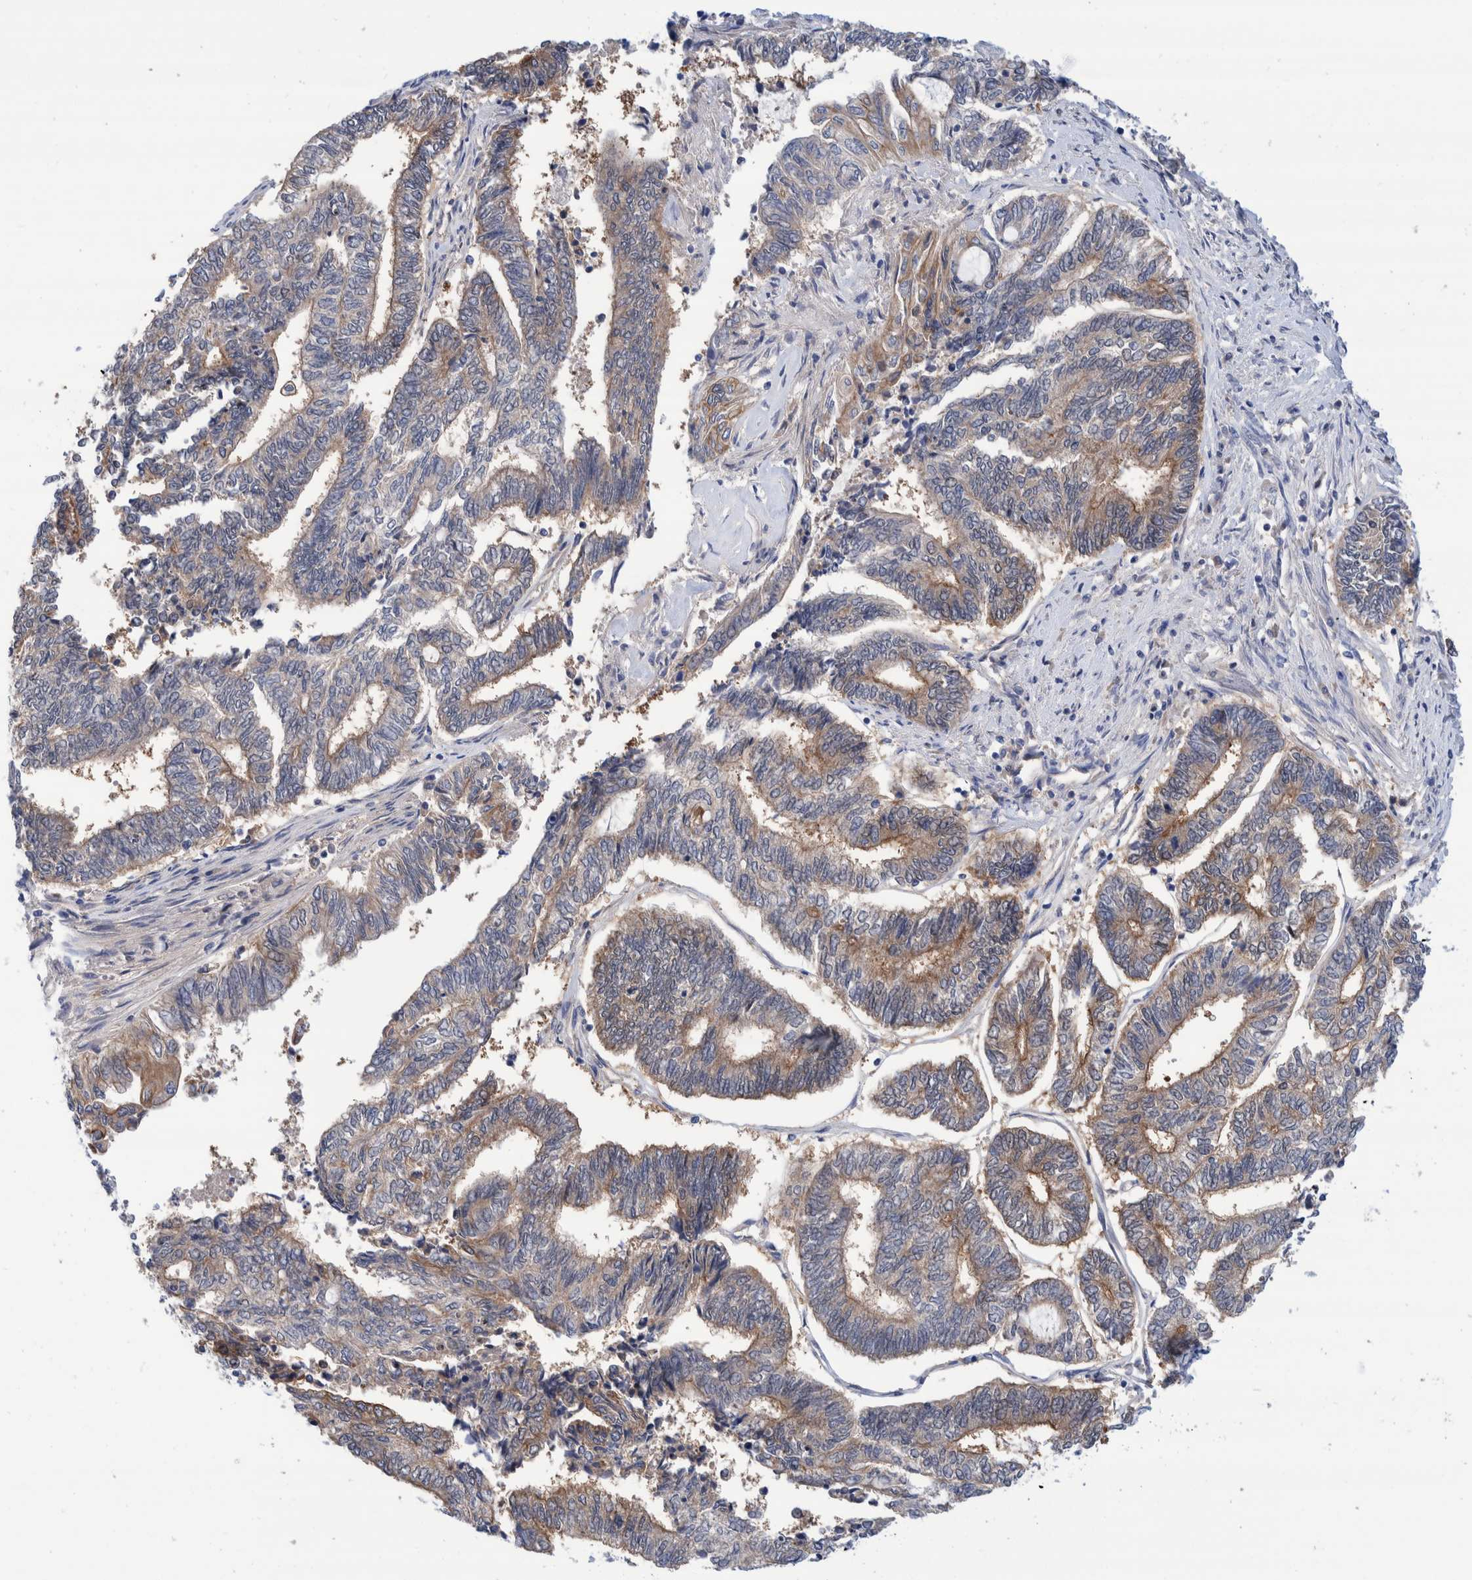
{"staining": {"intensity": "moderate", "quantity": ">75%", "location": "cytoplasmic/membranous"}, "tissue": "endometrial cancer", "cell_type": "Tumor cells", "image_type": "cancer", "snomed": [{"axis": "morphology", "description": "Adenocarcinoma, NOS"}, {"axis": "topography", "description": "Uterus"}, {"axis": "topography", "description": "Endometrium"}], "caption": "Moderate cytoplasmic/membranous expression for a protein is identified in about >75% of tumor cells of endometrial cancer using immunohistochemistry.", "gene": "PFAS", "patient": {"sex": "female", "age": 70}}